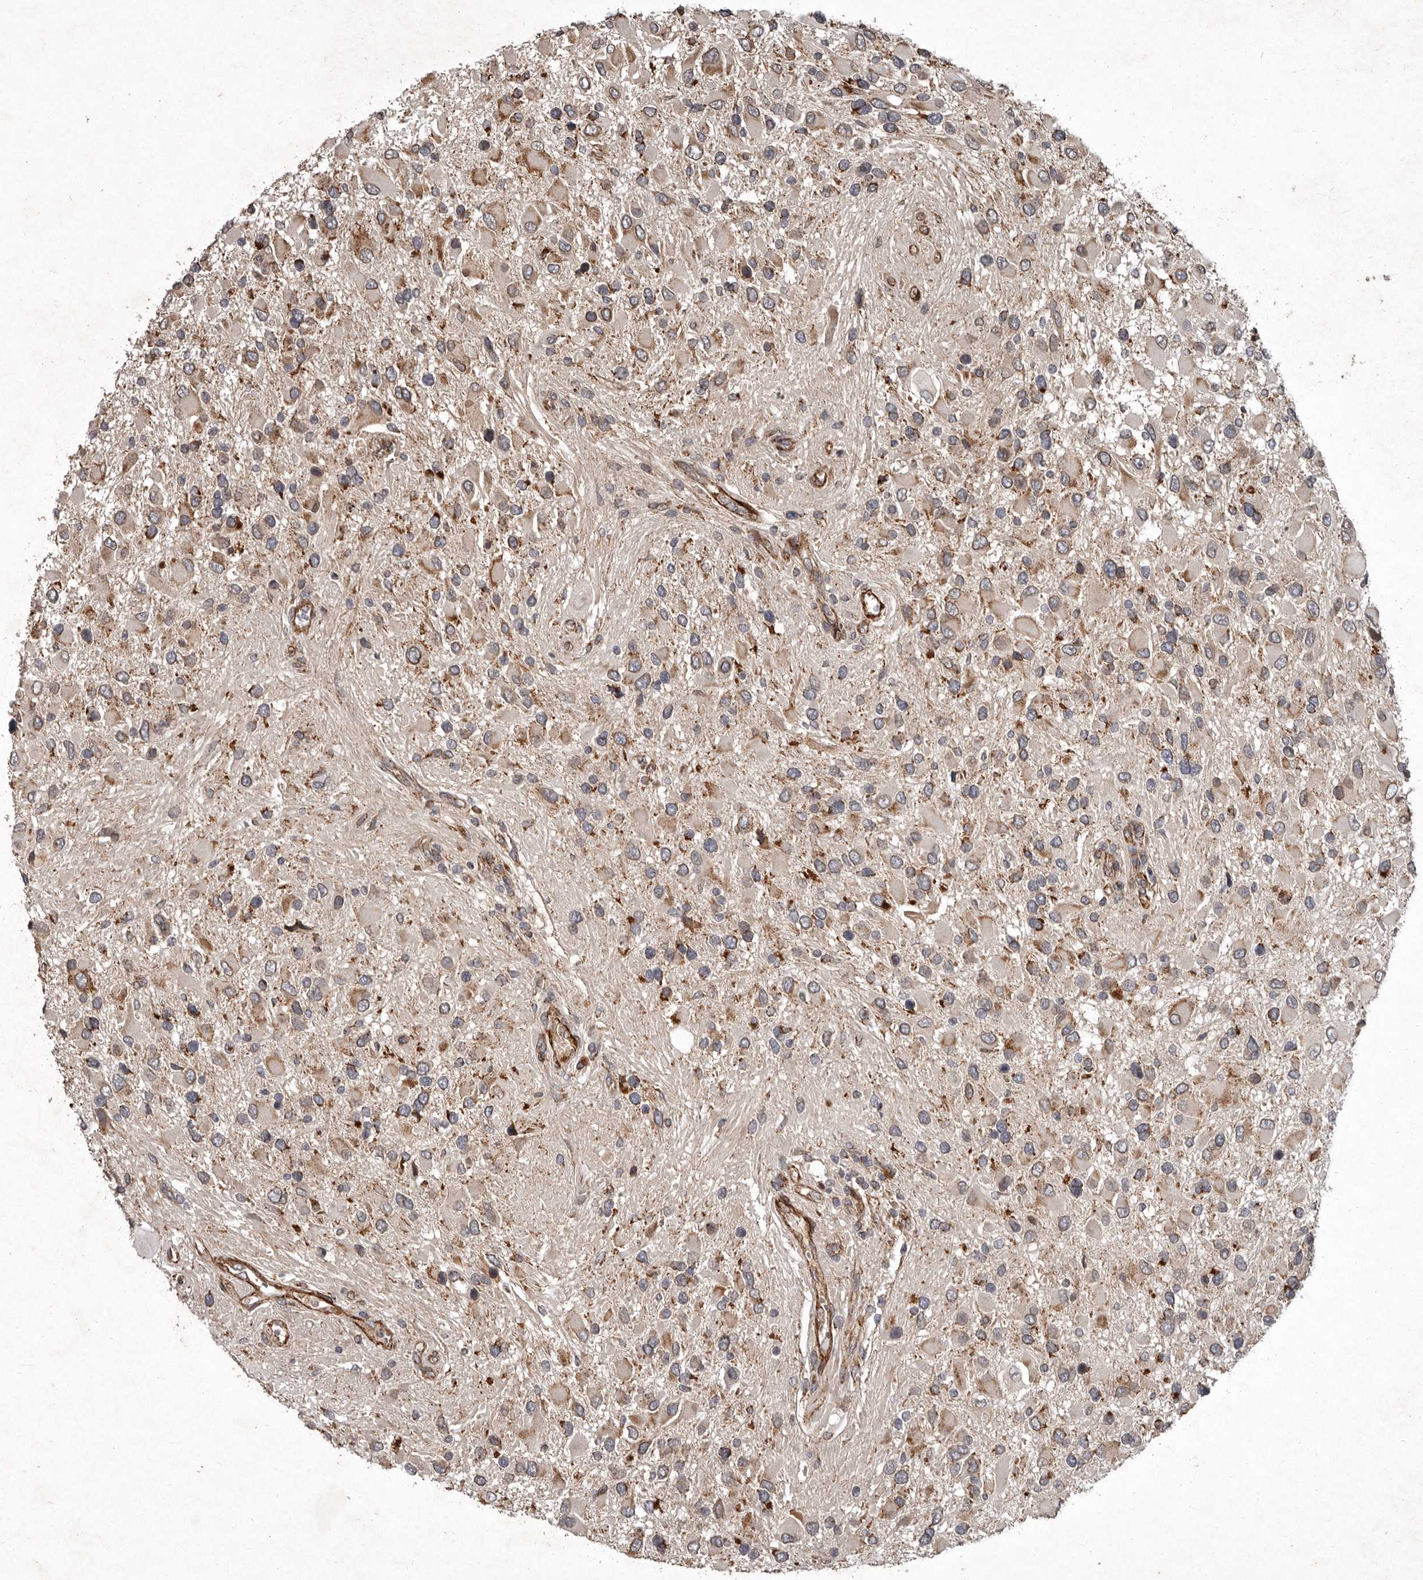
{"staining": {"intensity": "moderate", "quantity": "25%-75%", "location": "cytoplasmic/membranous"}, "tissue": "glioma", "cell_type": "Tumor cells", "image_type": "cancer", "snomed": [{"axis": "morphology", "description": "Glioma, malignant, High grade"}, {"axis": "topography", "description": "Brain"}], "caption": "Immunohistochemical staining of human glioma displays medium levels of moderate cytoplasmic/membranous protein staining in approximately 25%-75% of tumor cells.", "gene": "MRPS15", "patient": {"sex": "male", "age": 53}}